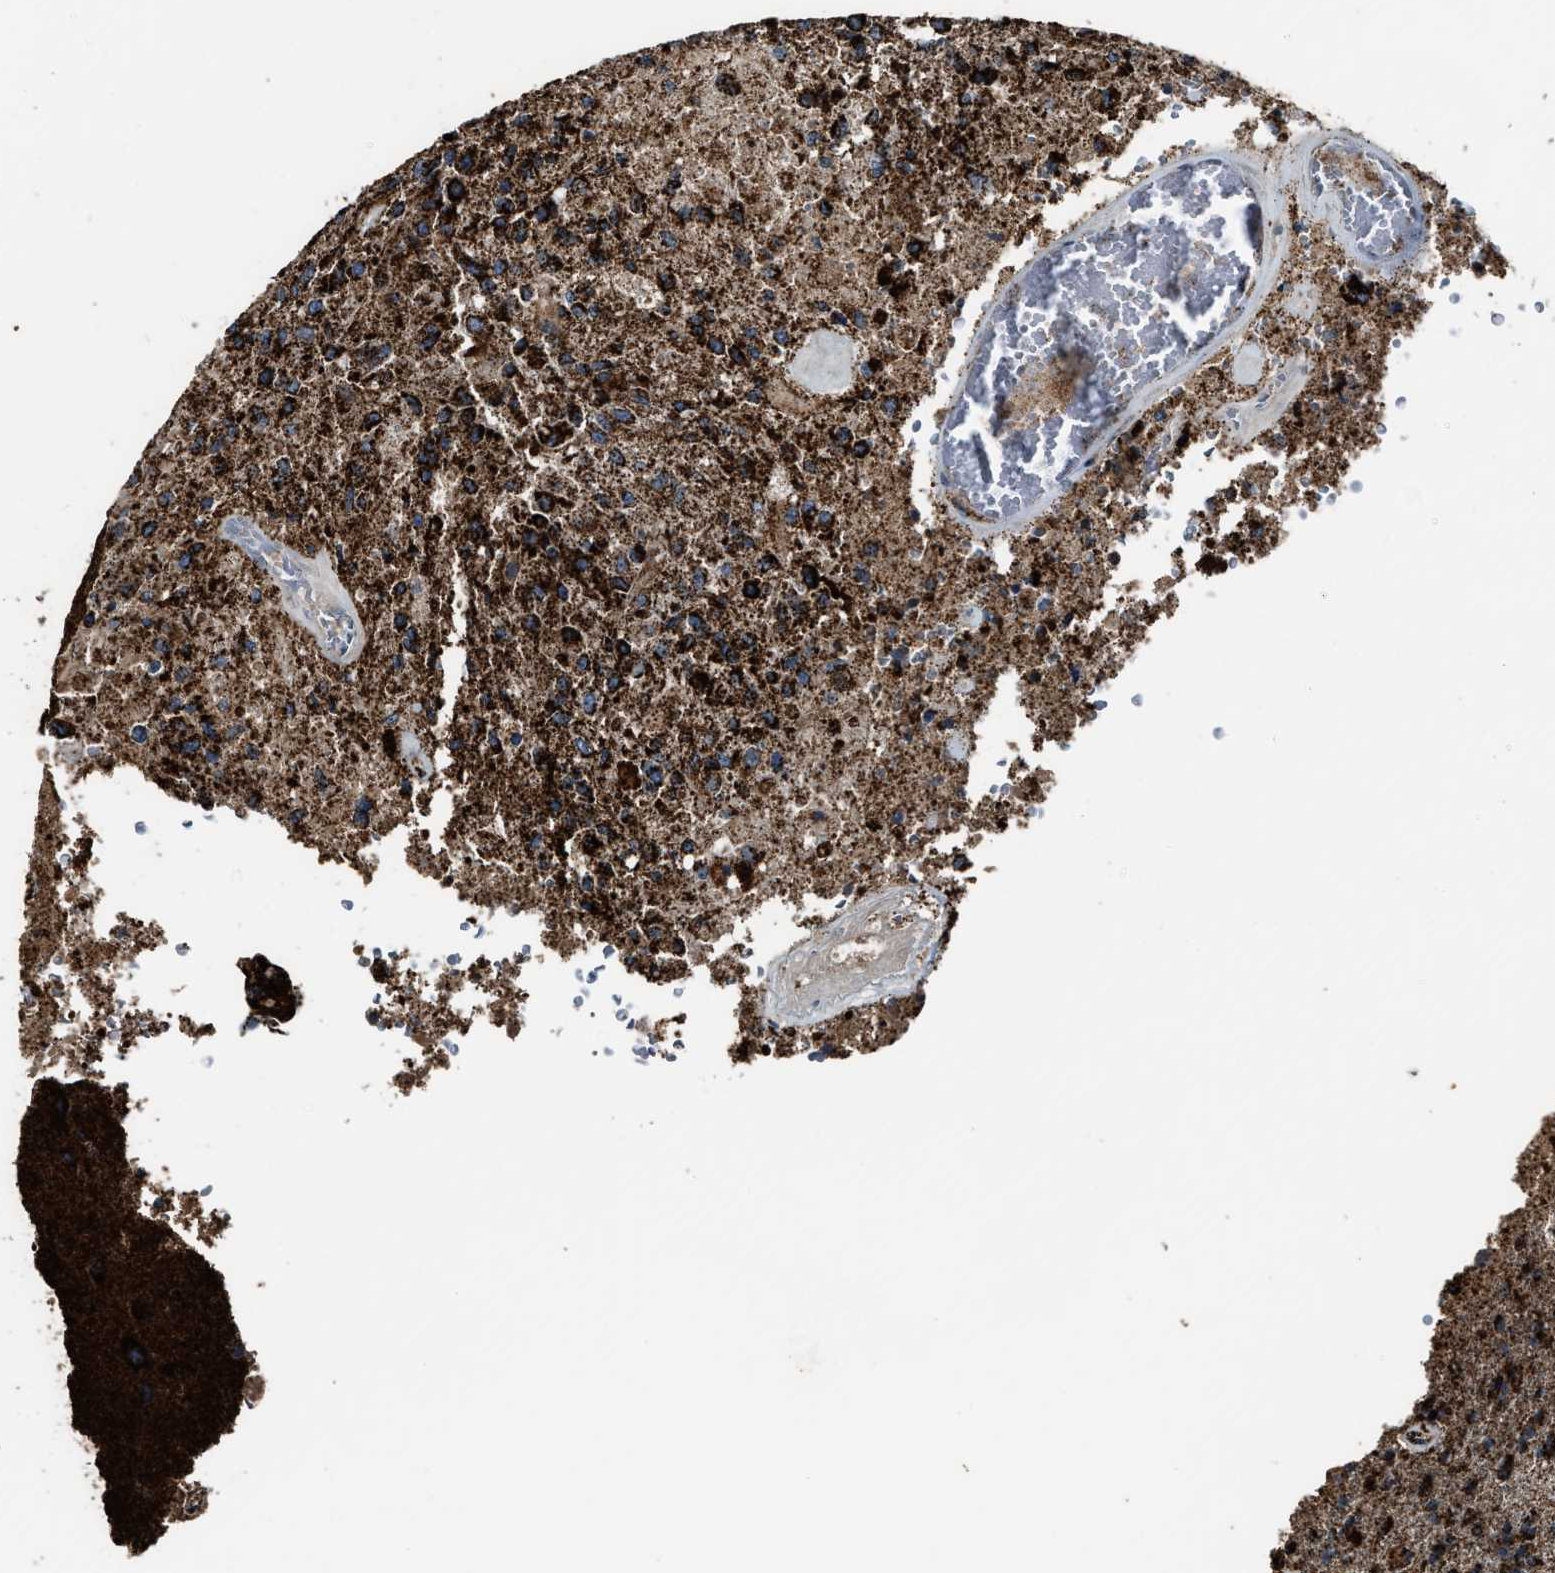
{"staining": {"intensity": "strong", "quantity": ">75%", "location": "cytoplasmic/membranous"}, "tissue": "glioma", "cell_type": "Tumor cells", "image_type": "cancer", "snomed": [{"axis": "morphology", "description": "Normal tissue, NOS"}, {"axis": "morphology", "description": "Glioma, malignant, High grade"}, {"axis": "topography", "description": "Cerebral cortex"}], "caption": "A brown stain labels strong cytoplasmic/membranous expression of a protein in human glioma tumor cells. (brown staining indicates protein expression, while blue staining denotes nuclei).", "gene": "MDH2", "patient": {"sex": "male", "age": 77}}